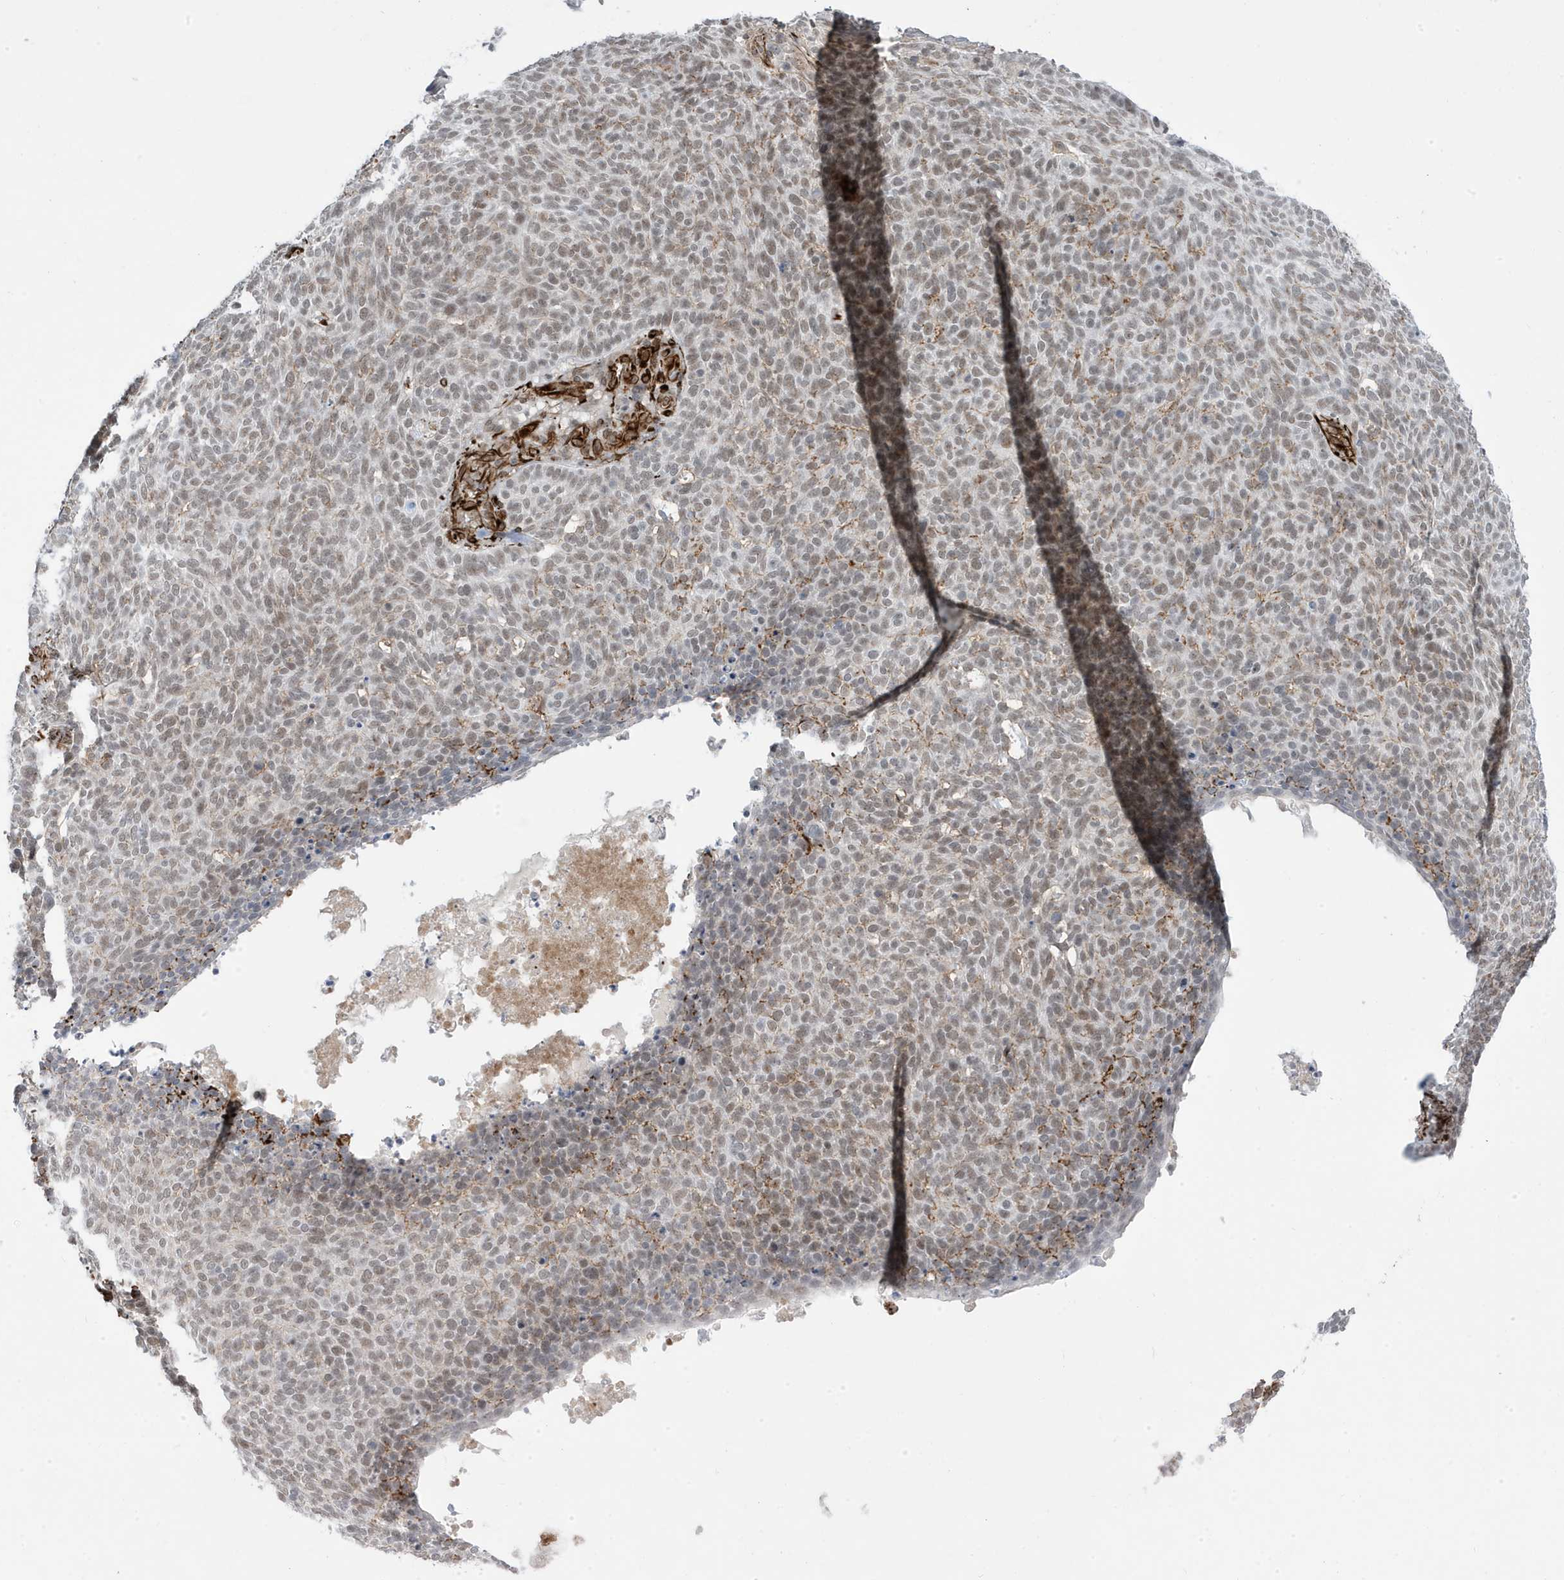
{"staining": {"intensity": "weak", "quantity": ">75%", "location": "nuclear"}, "tissue": "skin cancer", "cell_type": "Tumor cells", "image_type": "cancer", "snomed": [{"axis": "morphology", "description": "Squamous cell carcinoma, NOS"}, {"axis": "topography", "description": "Skin"}], "caption": "Human skin cancer stained for a protein (brown) shows weak nuclear positive expression in approximately >75% of tumor cells.", "gene": "ADAMTSL3", "patient": {"sex": "female", "age": 90}}